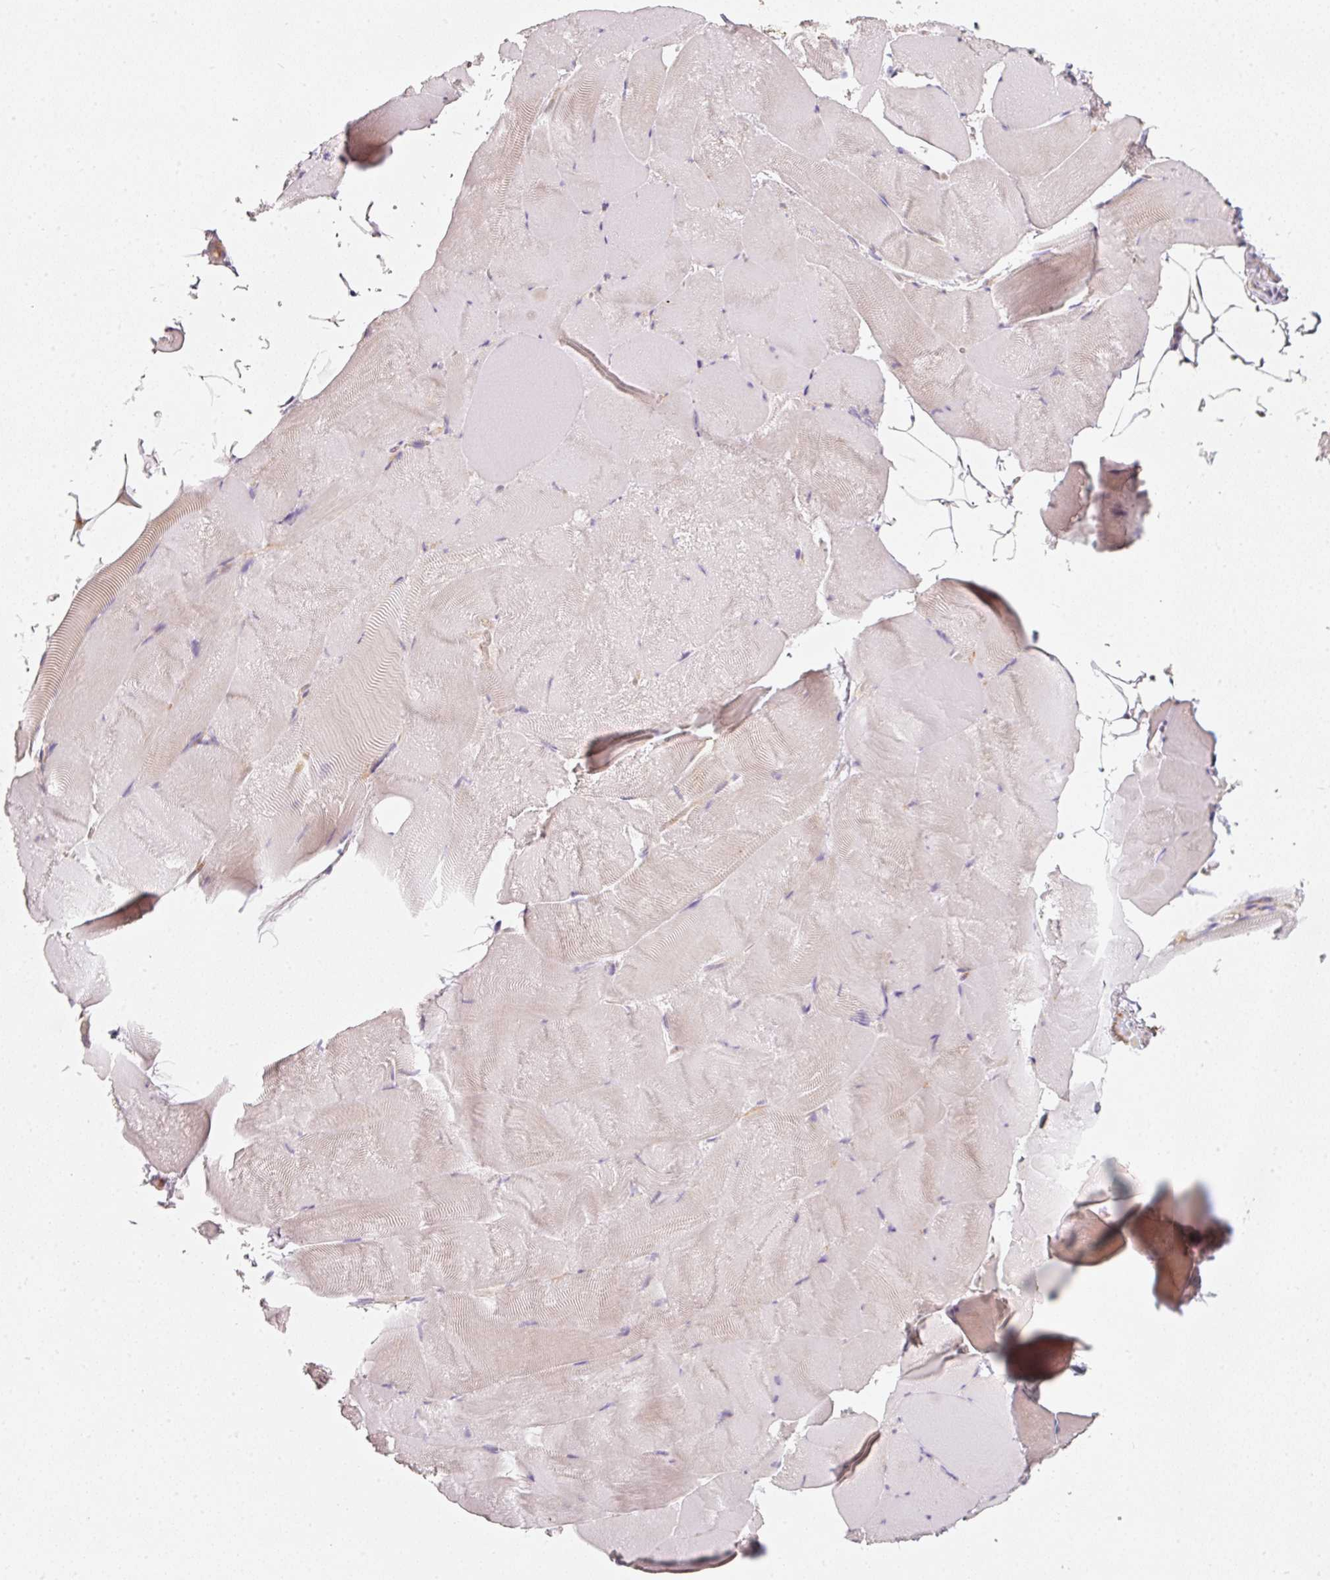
{"staining": {"intensity": "negative", "quantity": "none", "location": "none"}, "tissue": "skeletal muscle", "cell_type": "Myocytes", "image_type": "normal", "snomed": [{"axis": "morphology", "description": "Normal tissue, NOS"}, {"axis": "topography", "description": "Skeletal muscle"}], "caption": "High magnification brightfield microscopy of normal skeletal muscle stained with DAB (3,3'-diaminobenzidine) (brown) and counterstained with hematoxylin (blue): myocytes show no significant positivity.", "gene": "IQGAP2", "patient": {"sex": "female", "age": 64}}